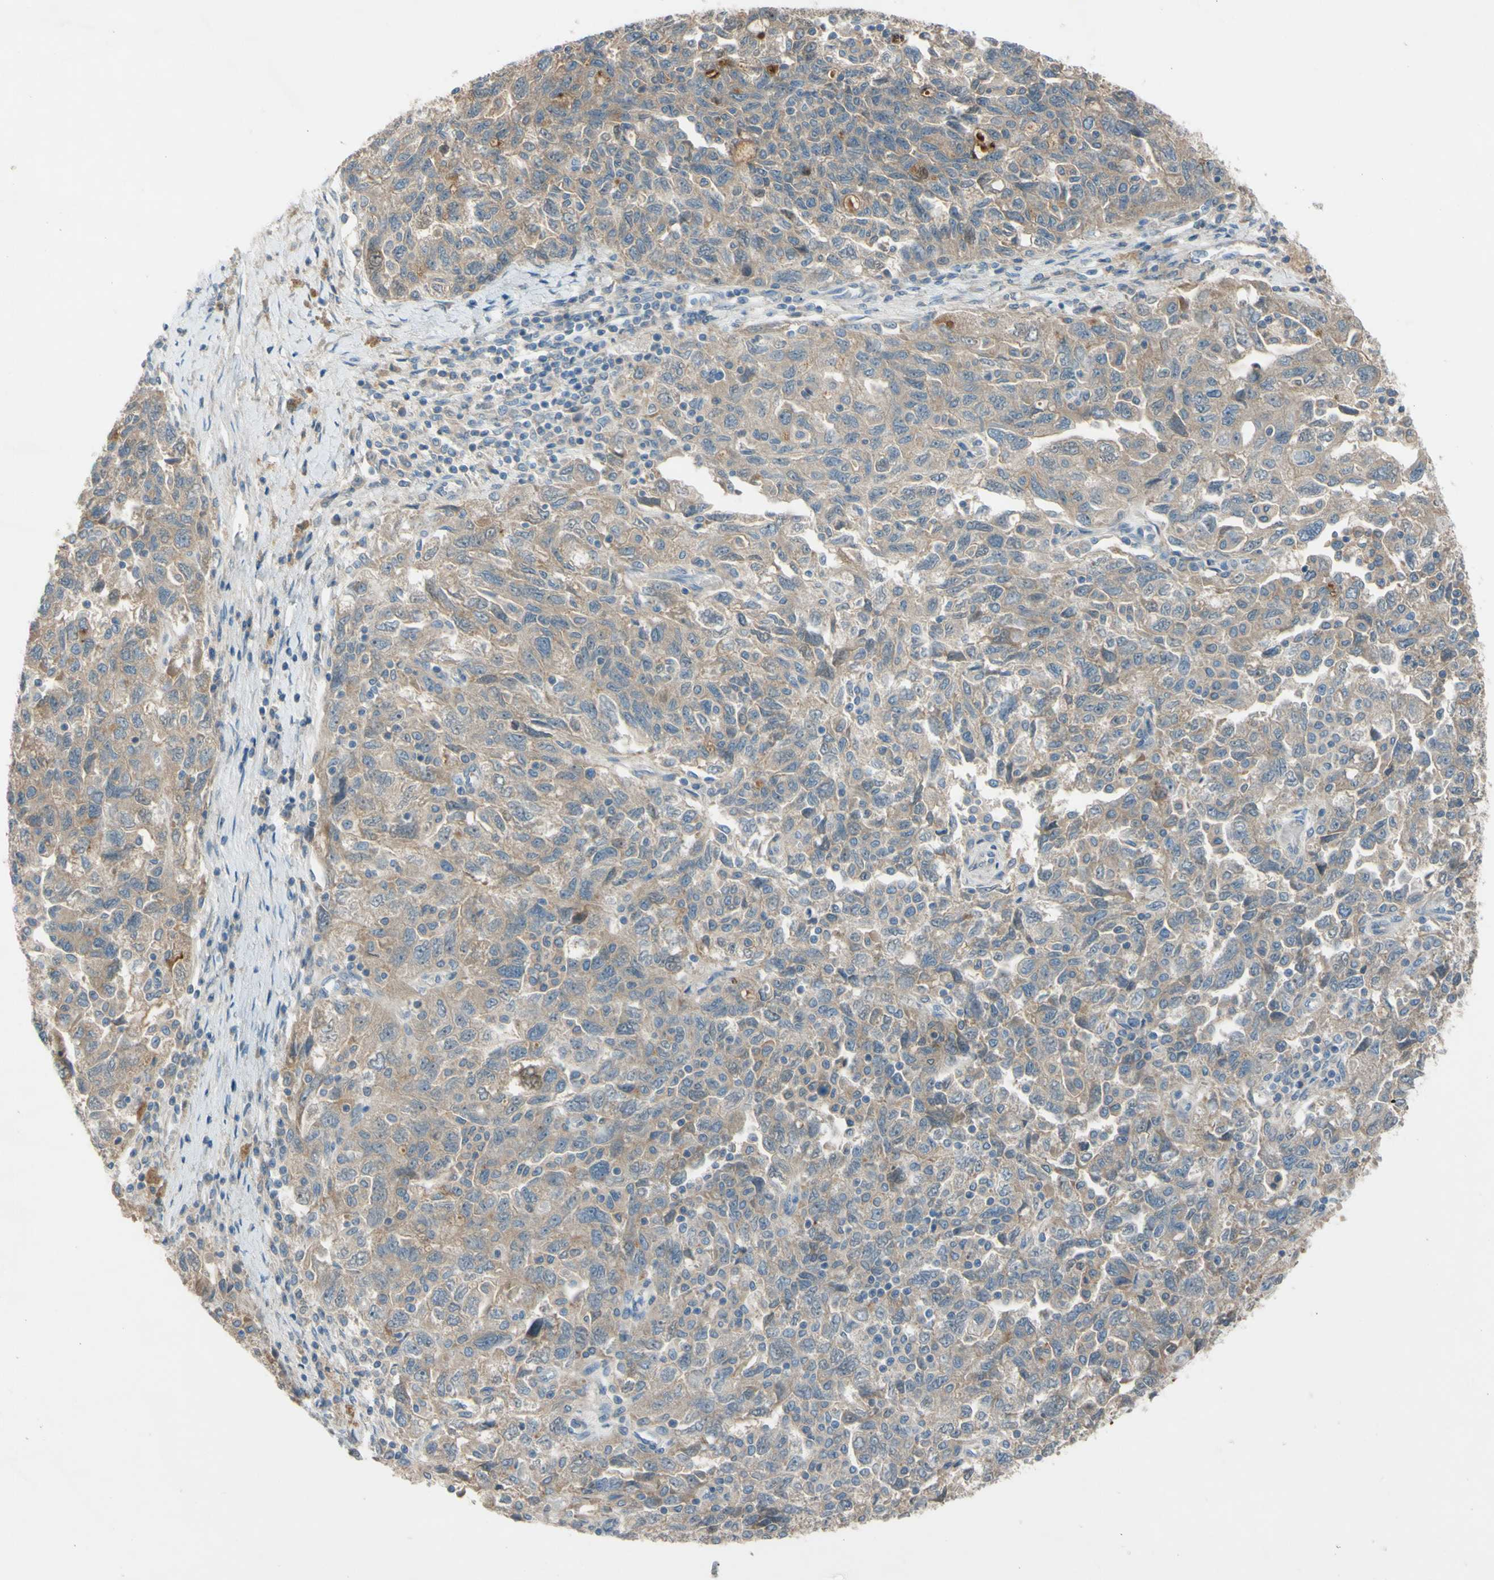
{"staining": {"intensity": "weak", "quantity": ">75%", "location": "cytoplasmic/membranous"}, "tissue": "ovarian cancer", "cell_type": "Tumor cells", "image_type": "cancer", "snomed": [{"axis": "morphology", "description": "Carcinoma, NOS"}, {"axis": "morphology", "description": "Cystadenocarcinoma, serous, NOS"}, {"axis": "topography", "description": "Ovary"}], "caption": "This is a histology image of immunohistochemistry staining of serous cystadenocarcinoma (ovarian), which shows weak positivity in the cytoplasmic/membranous of tumor cells.", "gene": "ATRN", "patient": {"sex": "female", "age": 69}}